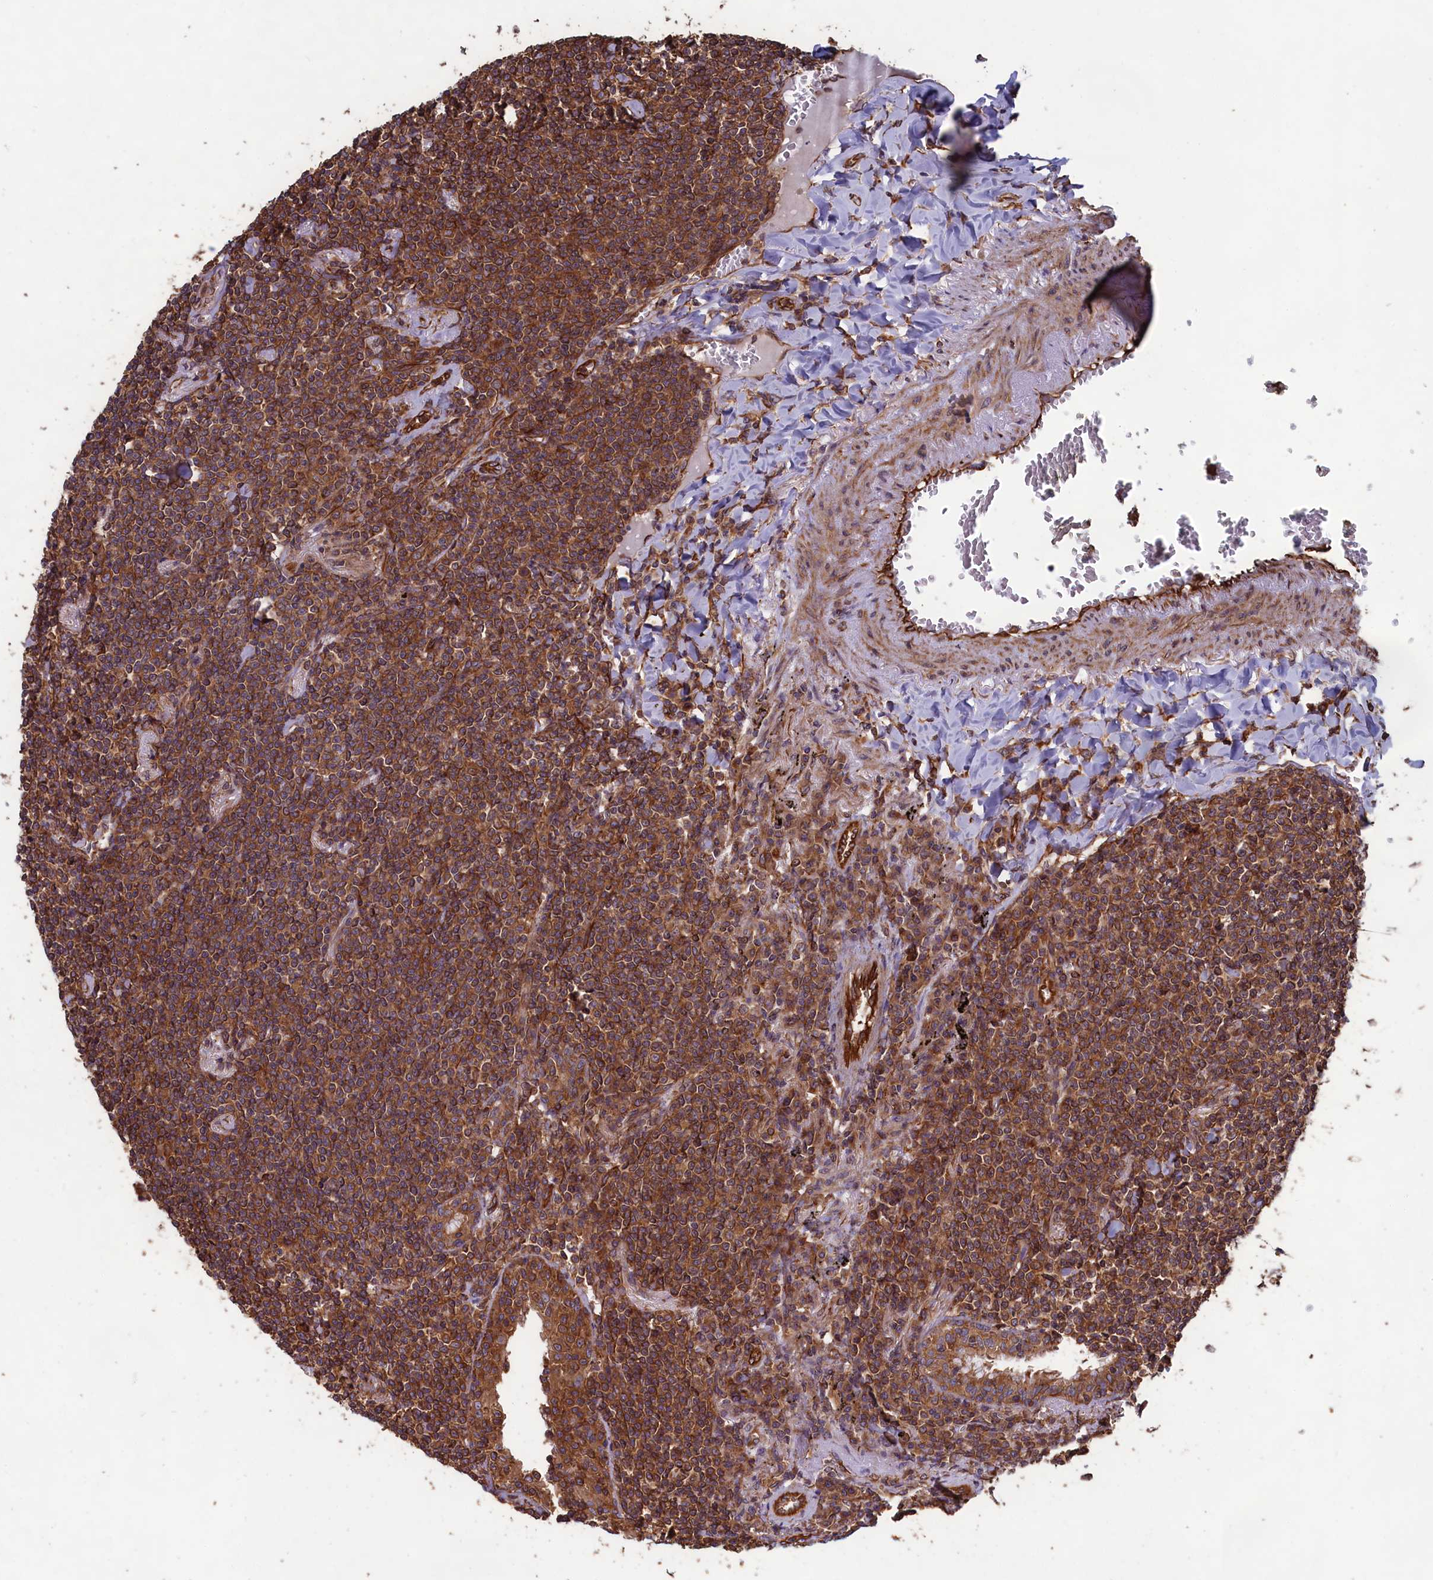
{"staining": {"intensity": "moderate", "quantity": ">75%", "location": "cytoplasmic/membranous"}, "tissue": "lymphoma", "cell_type": "Tumor cells", "image_type": "cancer", "snomed": [{"axis": "morphology", "description": "Malignant lymphoma, non-Hodgkin's type, Low grade"}, {"axis": "topography", "description": "Lung"}], "caption": "Immunohistochemical staining of human lymphoma exhibits medium levels of moderate cytoplasmic/membranous protein staining in about >75% of tumor cells. The staining was performed using DAB (3,3'-diaminobenzidine) to visualize the protein expression in brown, while the nuclei were stained in blue with hematoxylin (Magnification: 20x).", "gene": "CCDC124", "patient": {"sex": "female", "age": 71}}